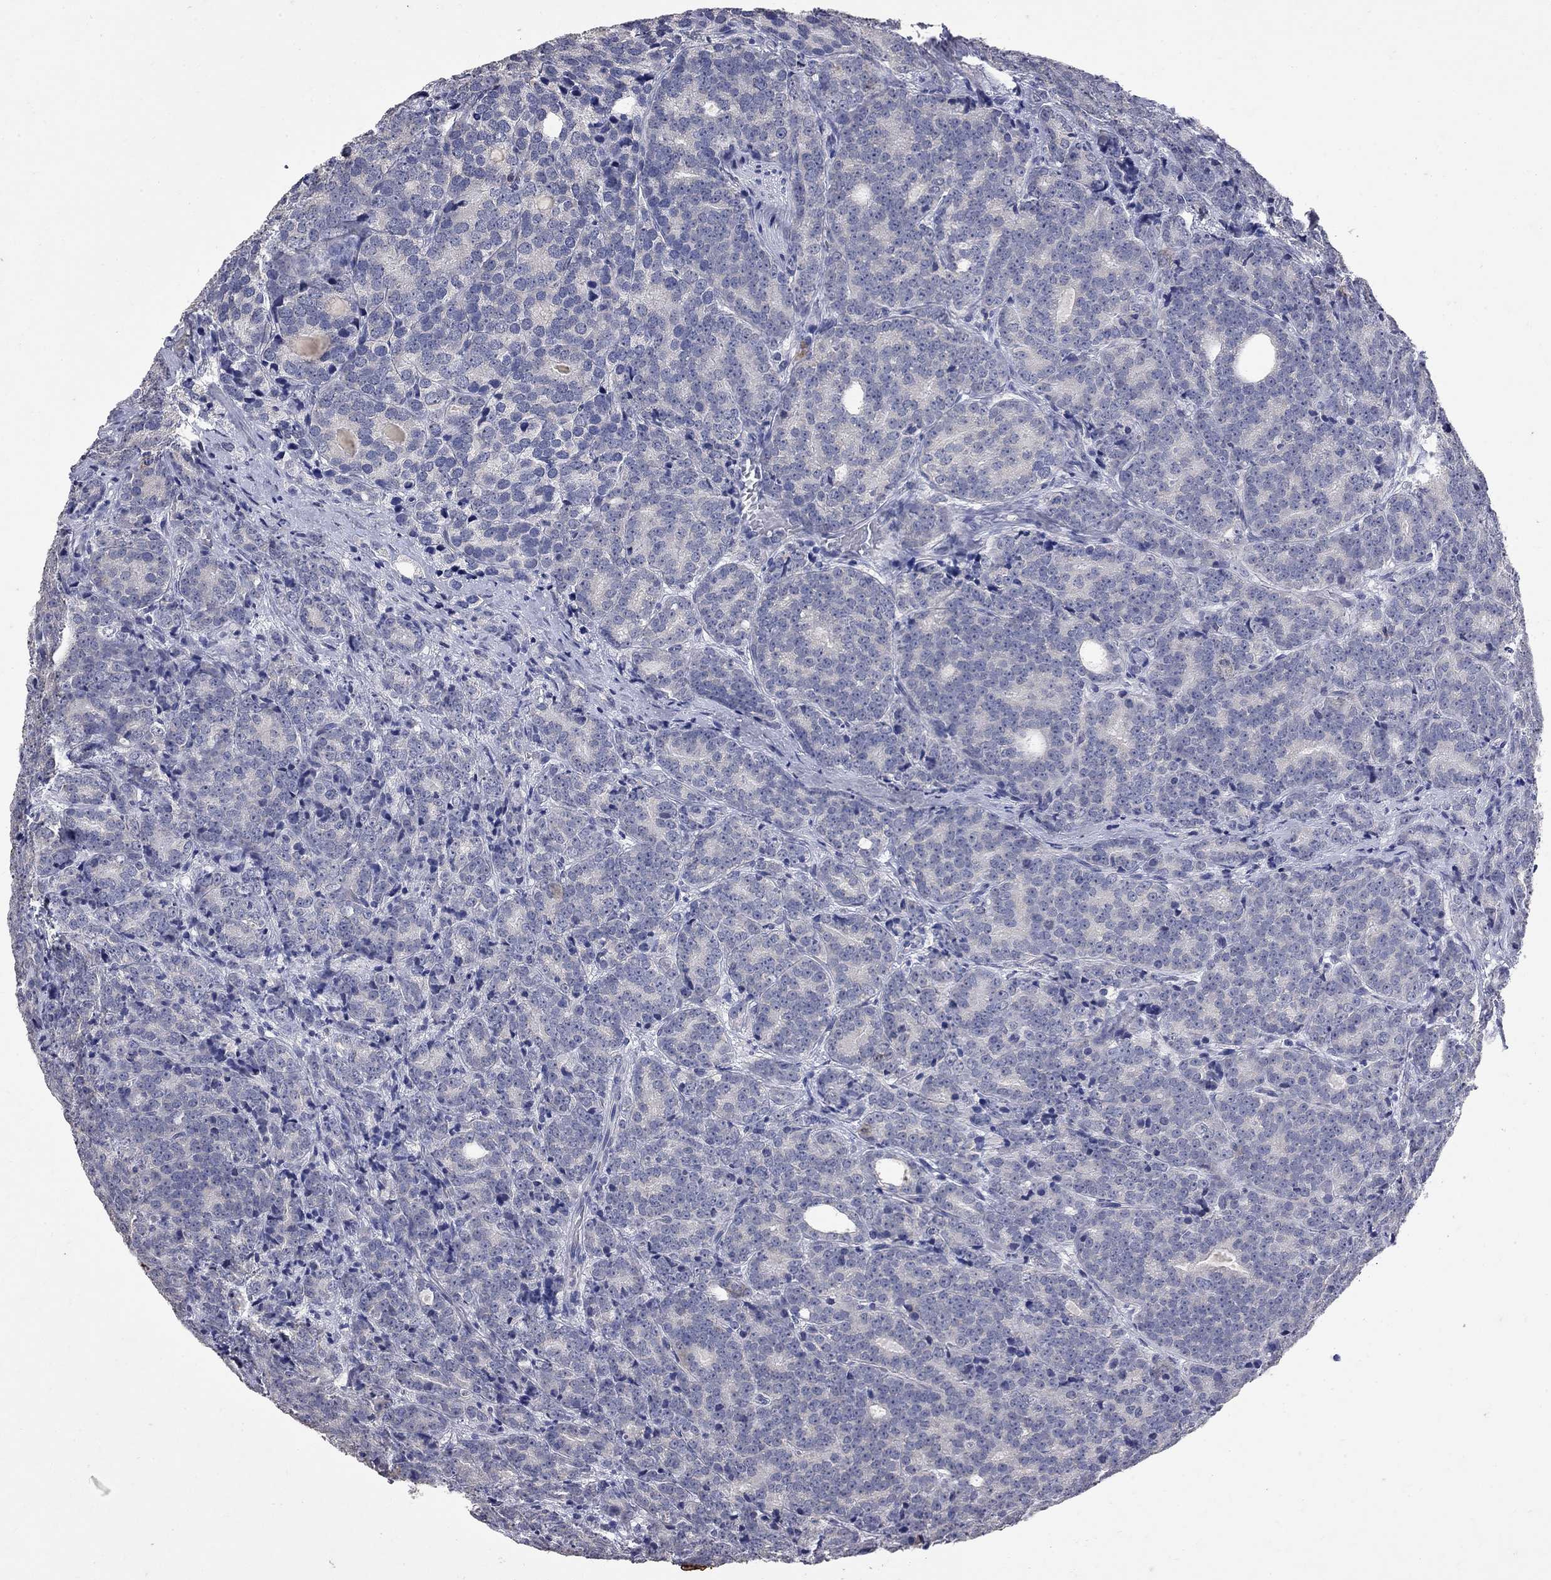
{"staining": {"intensity": "negative", "quantity": "none", "location": "none"}, "tissue": "prostate cancer", "cell_type": "Tumor cells", "image_type": "cancer", "snomed": [{"axis": "morphology", "description": "Adenocarcinoma, NOS"}, {"axis": "topography", "description": "Prostate"}], "caption": "A high-resolution micrograph shows IHC staining of prostate adenocarcinoma, which shows no significant positivity in tumor cells.", "gene": "NOS2", "patient": {"sex": "male", "age": 71}}